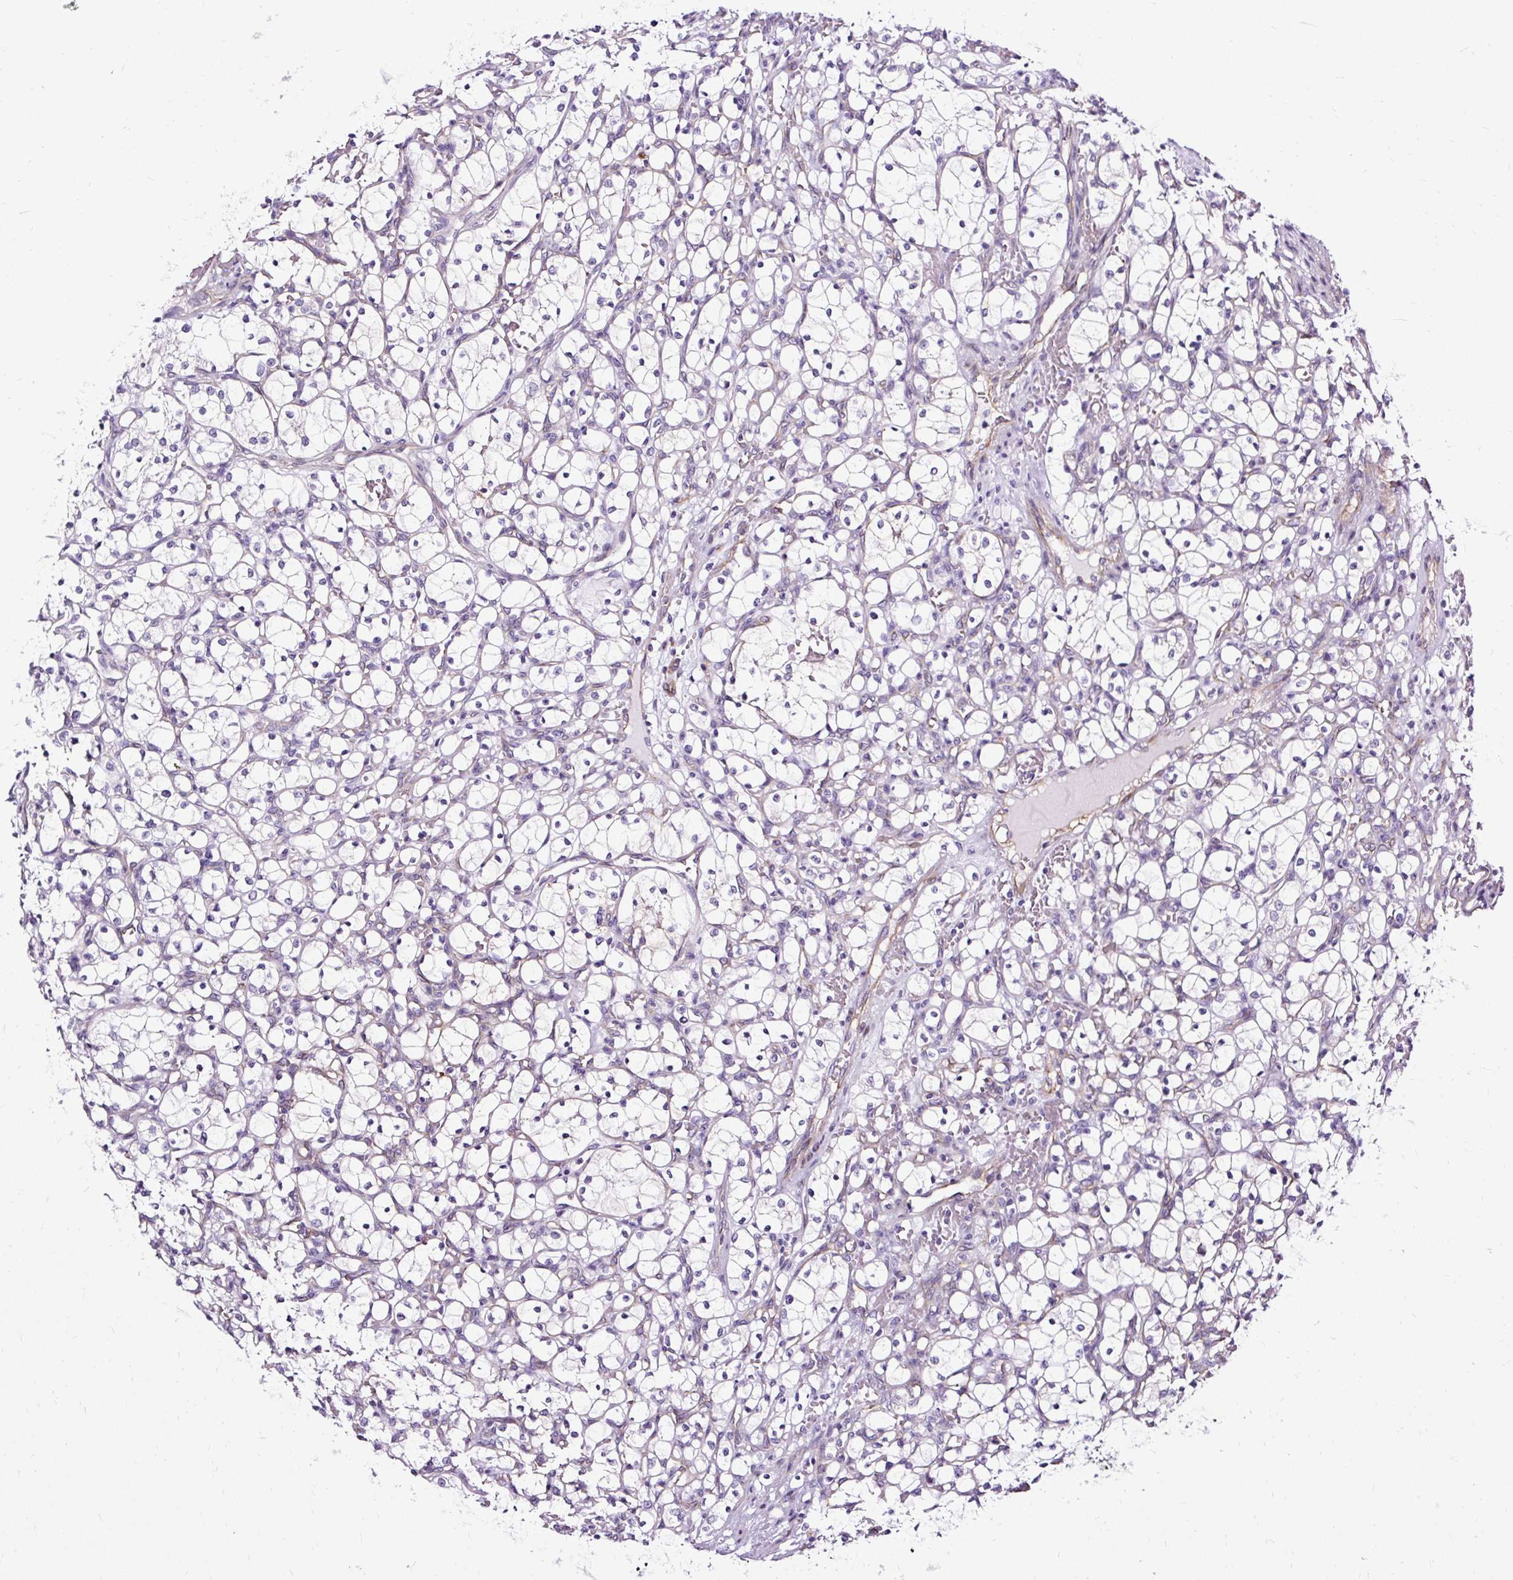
{"staining": {"intensity": "negative", "quantity": "none", "location": "none"}, "tissue": "renal cancer", "cell_type": "Tumor cells", "image_type": "cancer", "snomed": [{"axis": "morphology", "description": "Adenocarcinoma, NOS"}, {"axis": "topography", "description": "Kidney"}], "caption": "Renal cancer stained for a protein using immunohistochemistry (IHC) demonstrates no staining tumor cells.", "gene": "SLC7A8", "patient": {"sex": "female", "age": 69}}